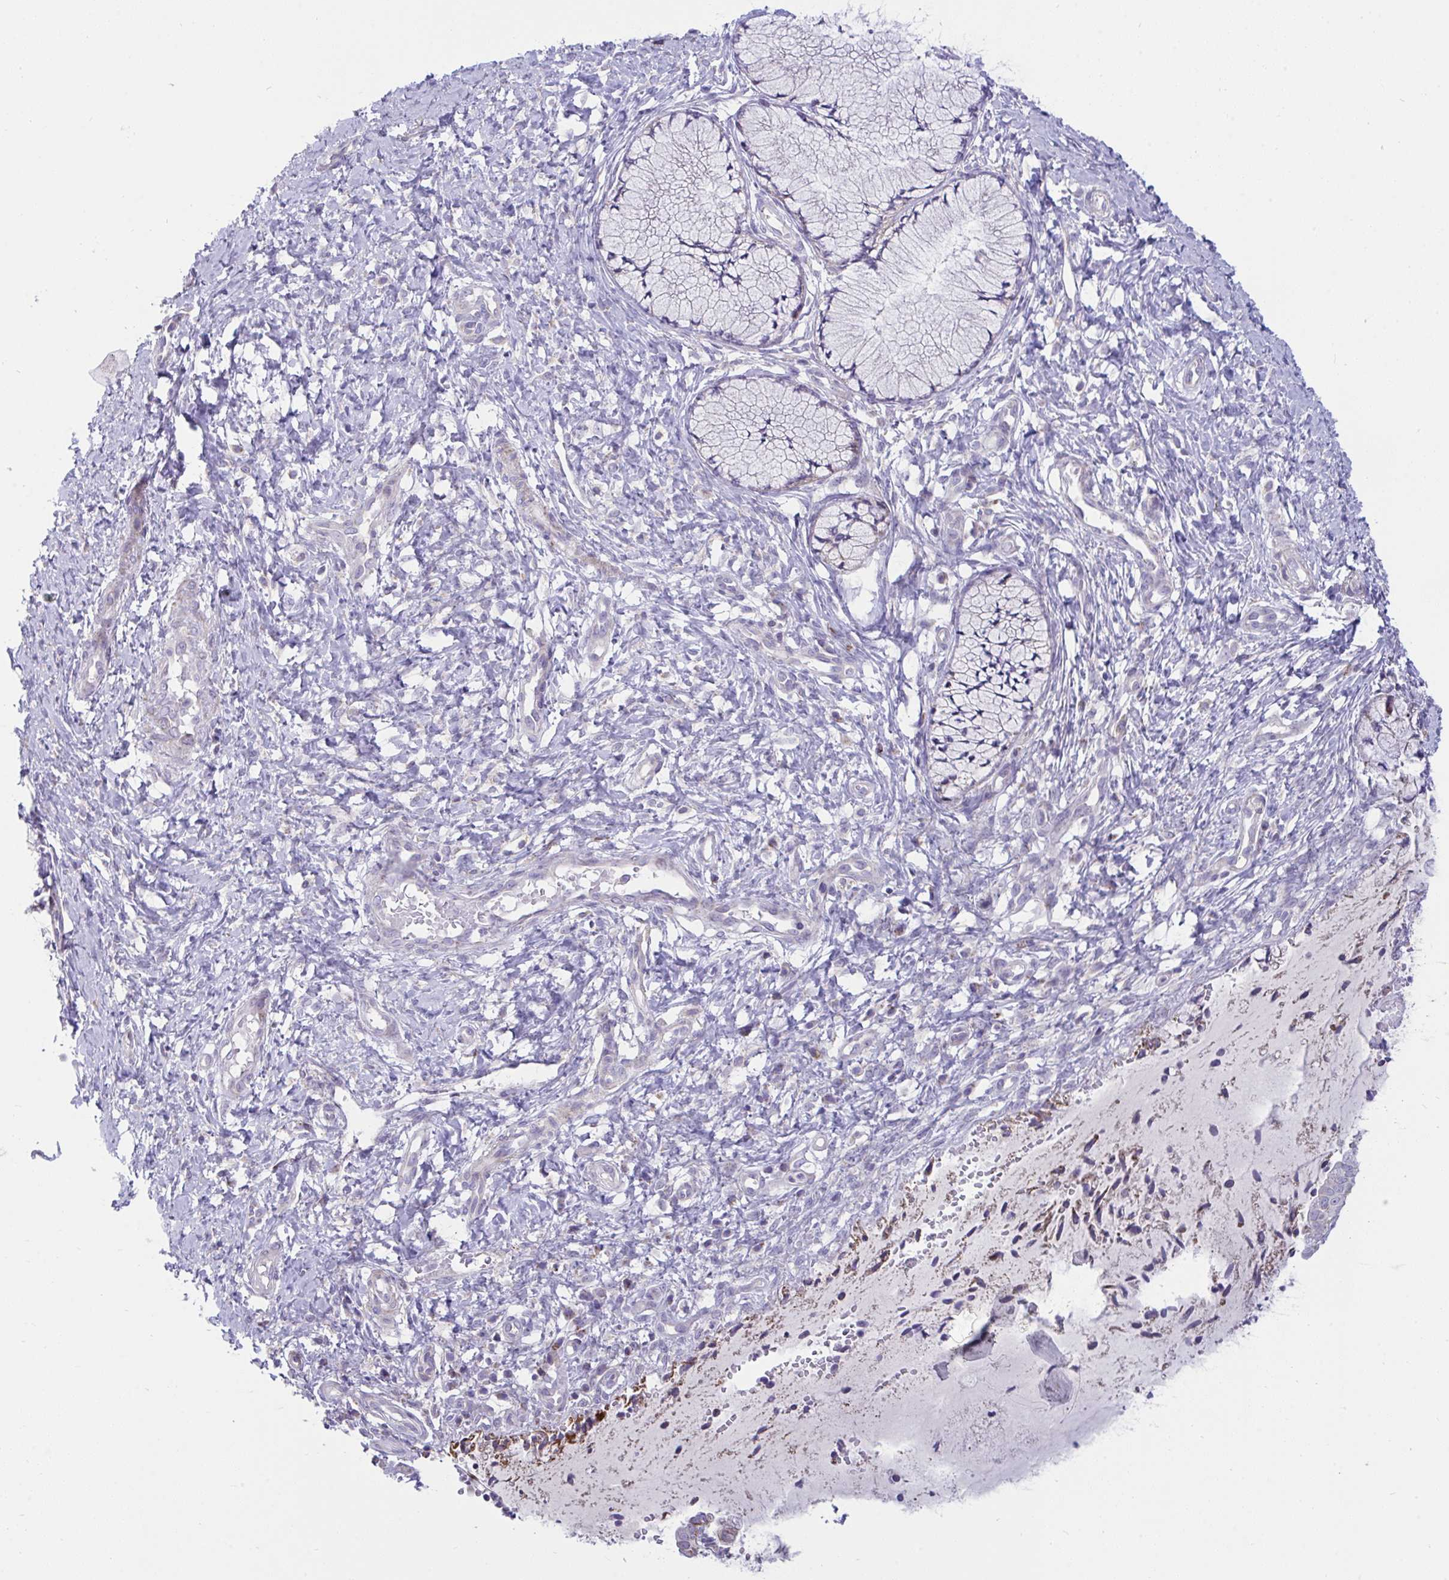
{"staining": {"intensity": "weak", "quantity": "25%-75%", "location": "cytoplasmic/membranous"}, "tissue": "cervix", "cell_type": "Glandular cells", "image_type": "normal", "snomed": [{"axis": "morphology", "description": "Normal tissue, NOS"}, {"axis": "topography", "description": "Cervix"}], "caption": "This photomicrograph exhibits IHC staining of unremarkable cervix, with low weak cytoplasmic/membranous staining in approximately 25%-75% of glandular cells.", "gene": "DTX3", "patient": {"sex": "female", "age": 37}}